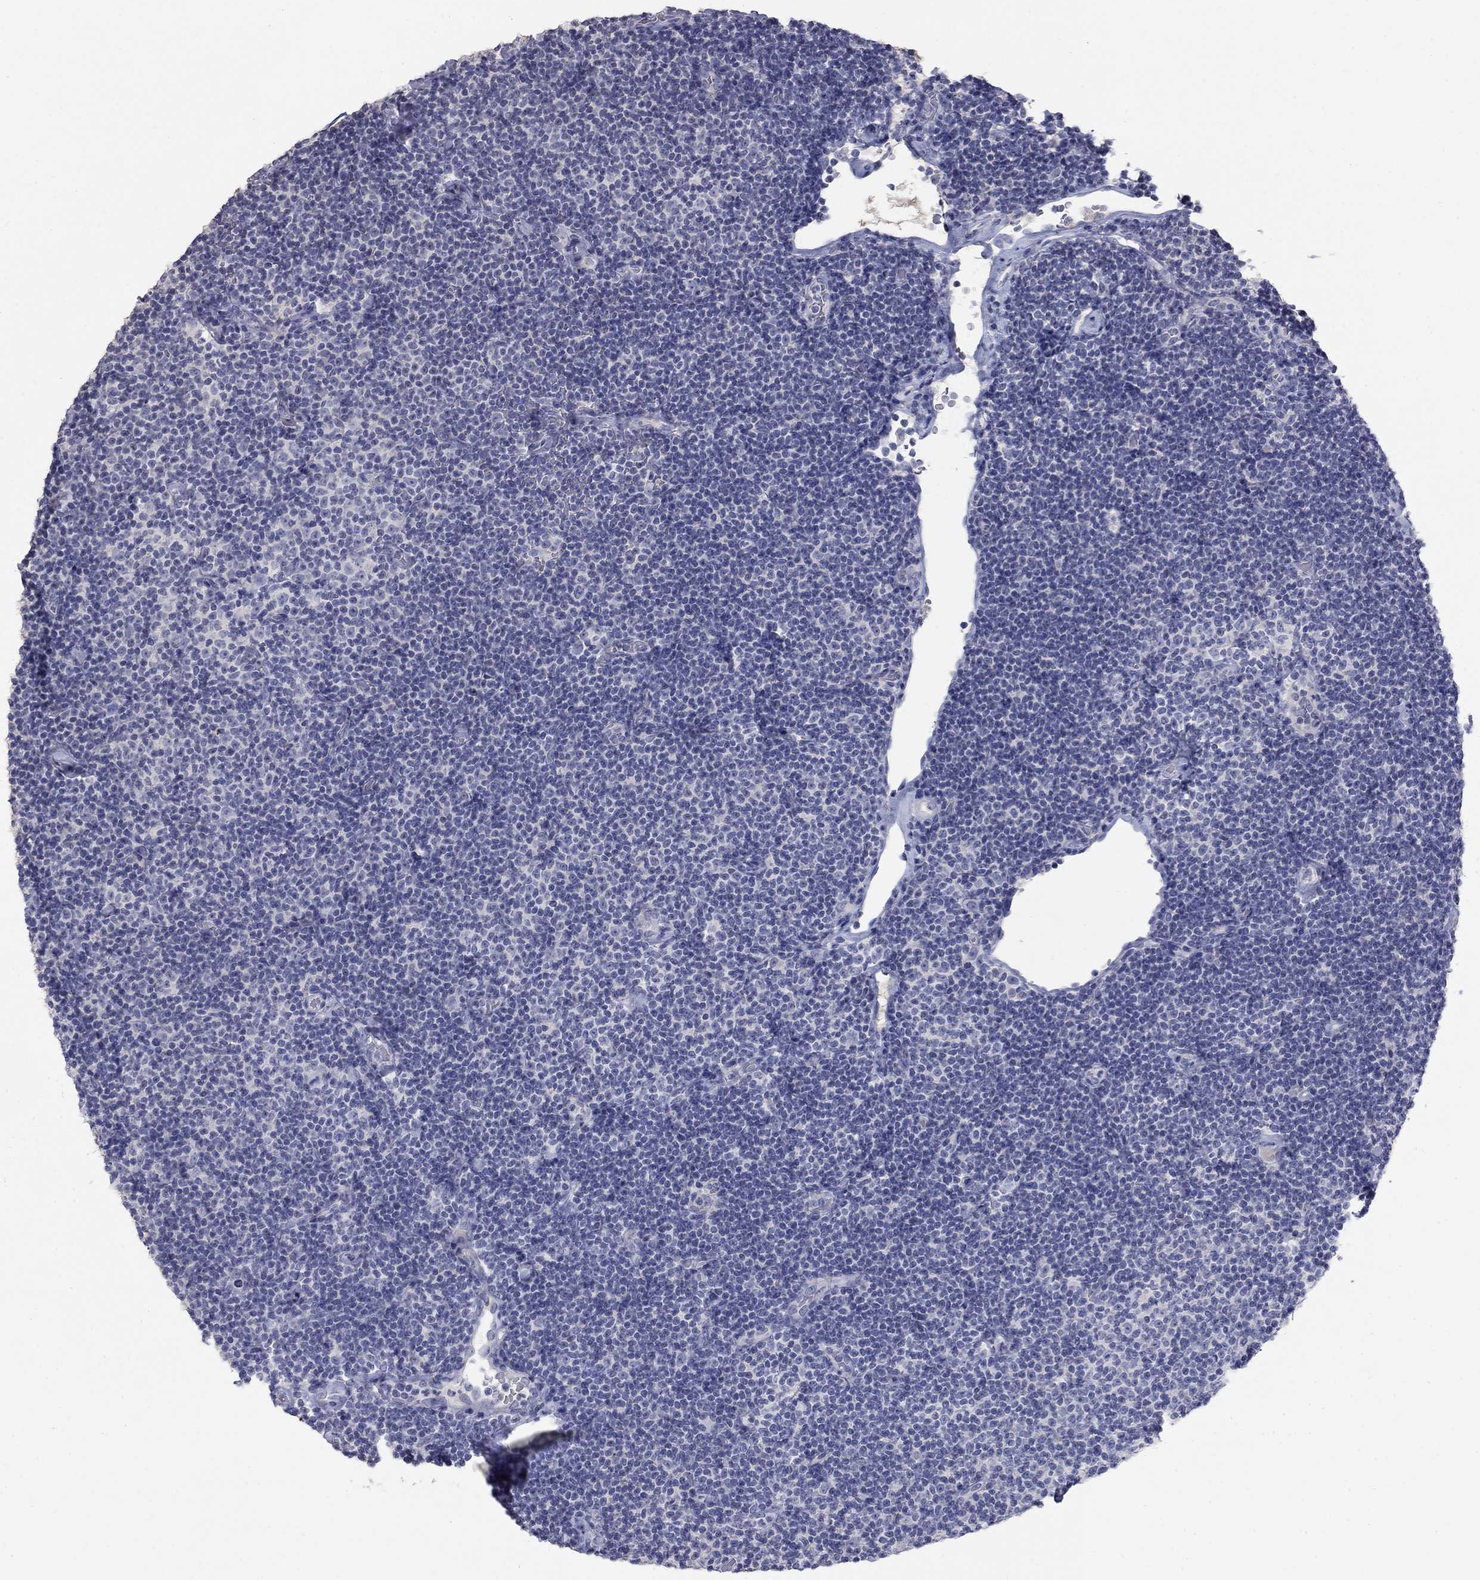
{"staining": {"intensity": "negative", "quantity": "none", "location": "none"}, "tissue": "lymphoma", "cell_type": "Tumor cells", "image_type": "cancer", "snomed": [{"axis": "morphology", "description": "Malignant lymphoma, non-Hodgkin's type, Low grade"}, {"axis": "topography", "description": "Lymph node"}], "caption": "IHC of lymphoma exhibits no expression in tumor cells.", "gene": "PTH1R", "patient": {"sex": "male", "age": 81}}